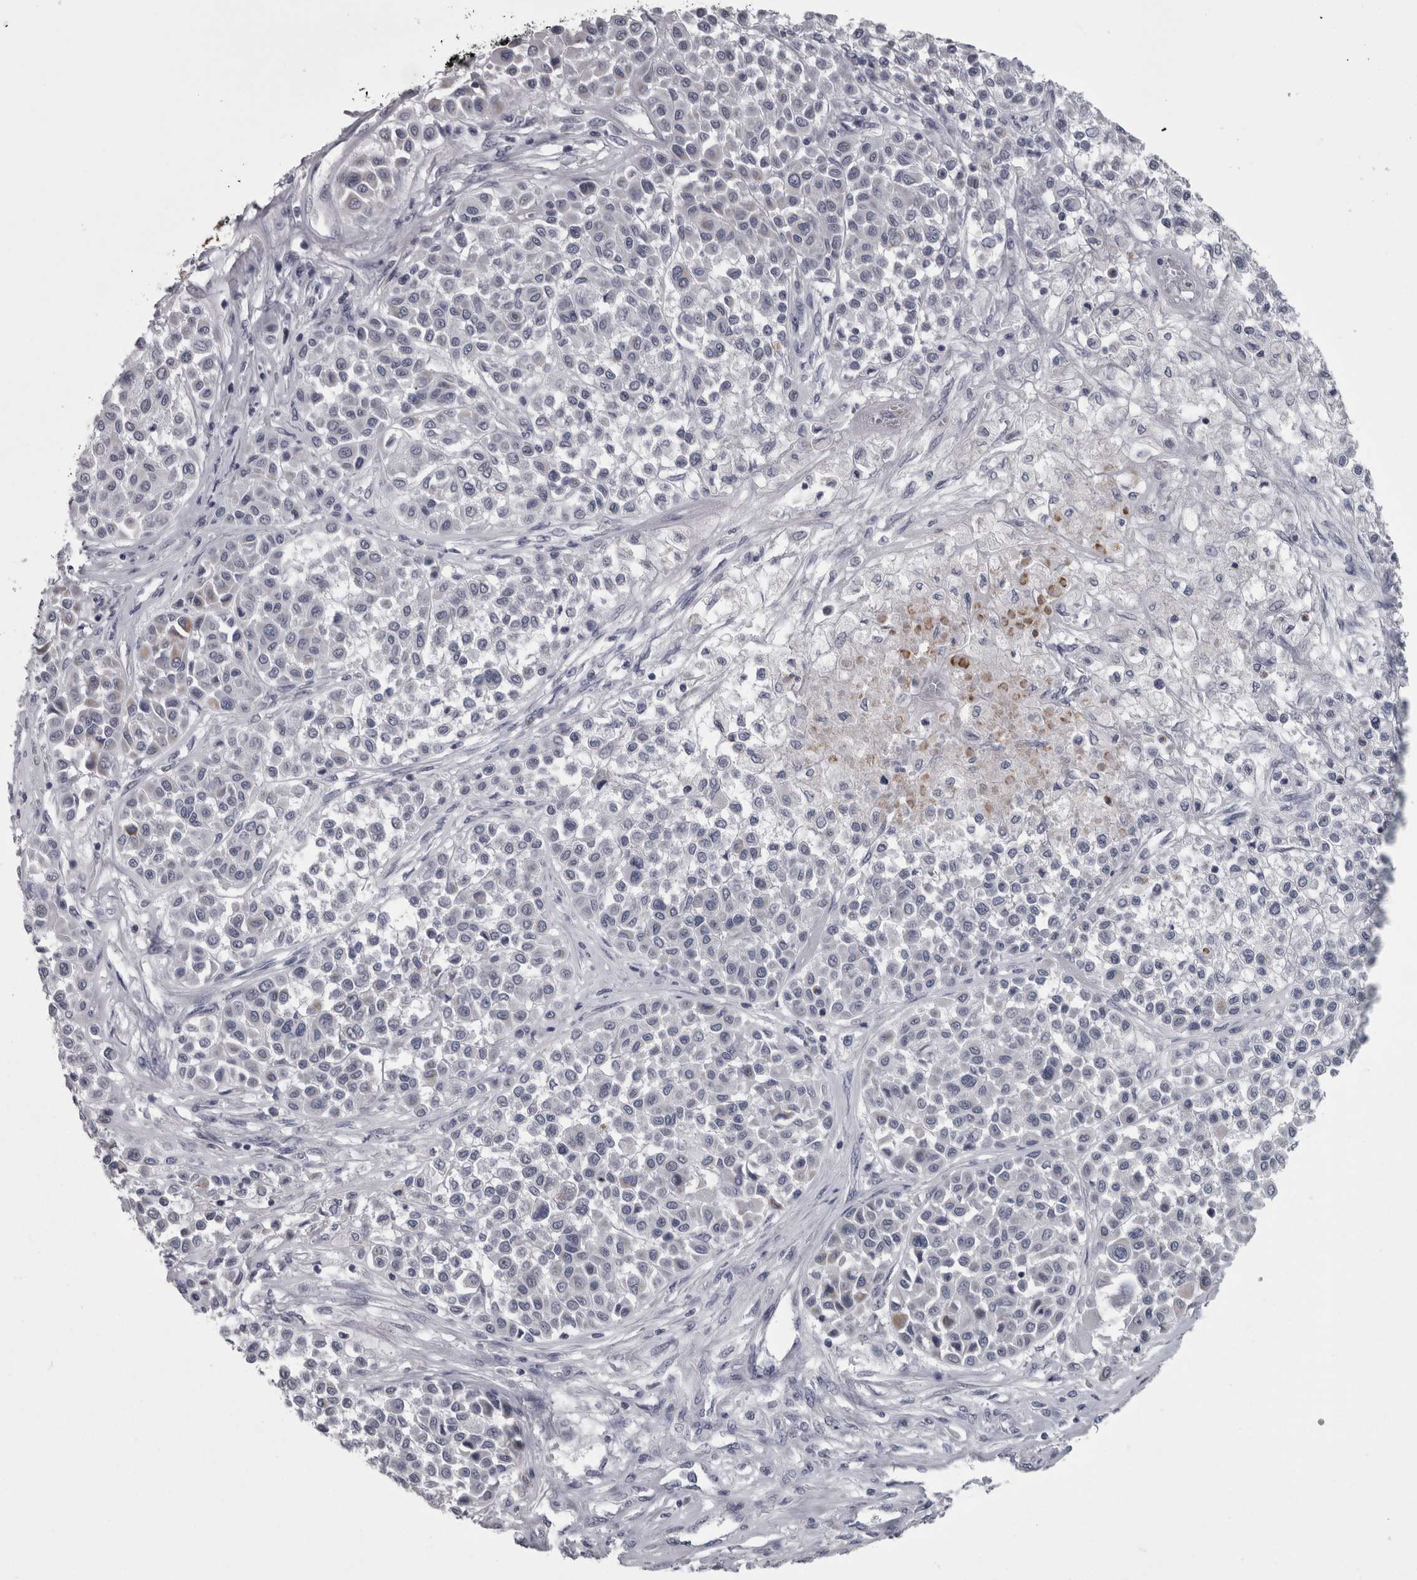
{"staining": {"intensity": "negative", "quantity": "none", "location": "none"}, "tissue": "melanoma", "cell_type": "Tumor cells", "image_type": "cancer", "snomed": [{"axis": "morphology", "description": "Malignant melanoma, Metastatic site"}, {"axis": "topography", "description": "Soft tissue"}], "caption": "Immunohistochemistry of human melanoma shows no staining in tumor cells. Nuclei are stained in blue.", "gene": "DBT", "patient": {"sex": "male", "age": 41}}